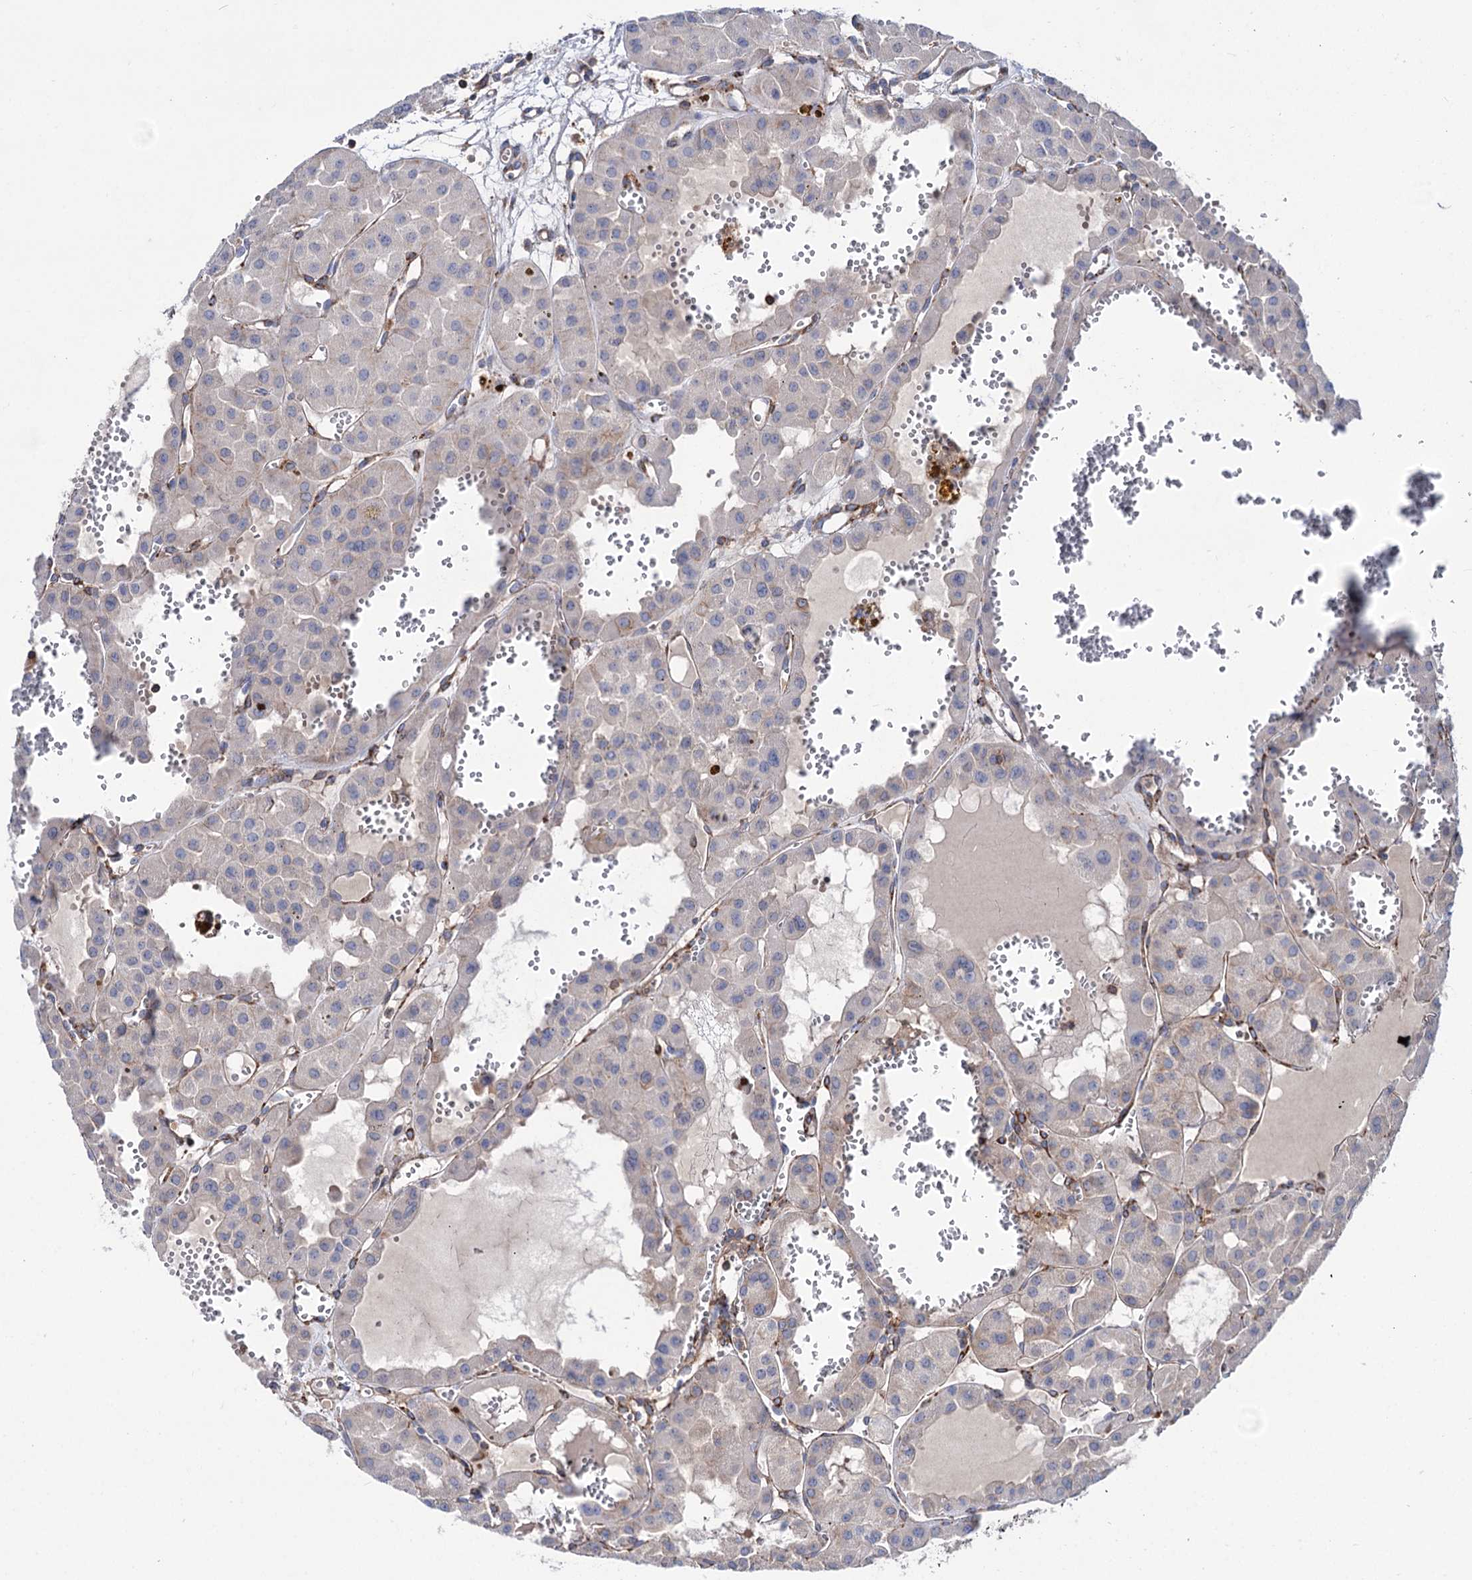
{"staining": {"intensity": "negative", "quantity": "none", "location": "none"}, "tissue": "renal cancer", "cell_type": "Tumor cells", "image_type": "cancer", "snomed": [{"axis": "morphology", "description": "Carcinoma, NOS"}, {"axis": "topography", "description": "Kidney"}], "caption": "Micrograph shows no protein staining in tumor cells of renal cancer tissue.", "gene": "DEF6", "patient": {"sex": "female", "age": 75}}